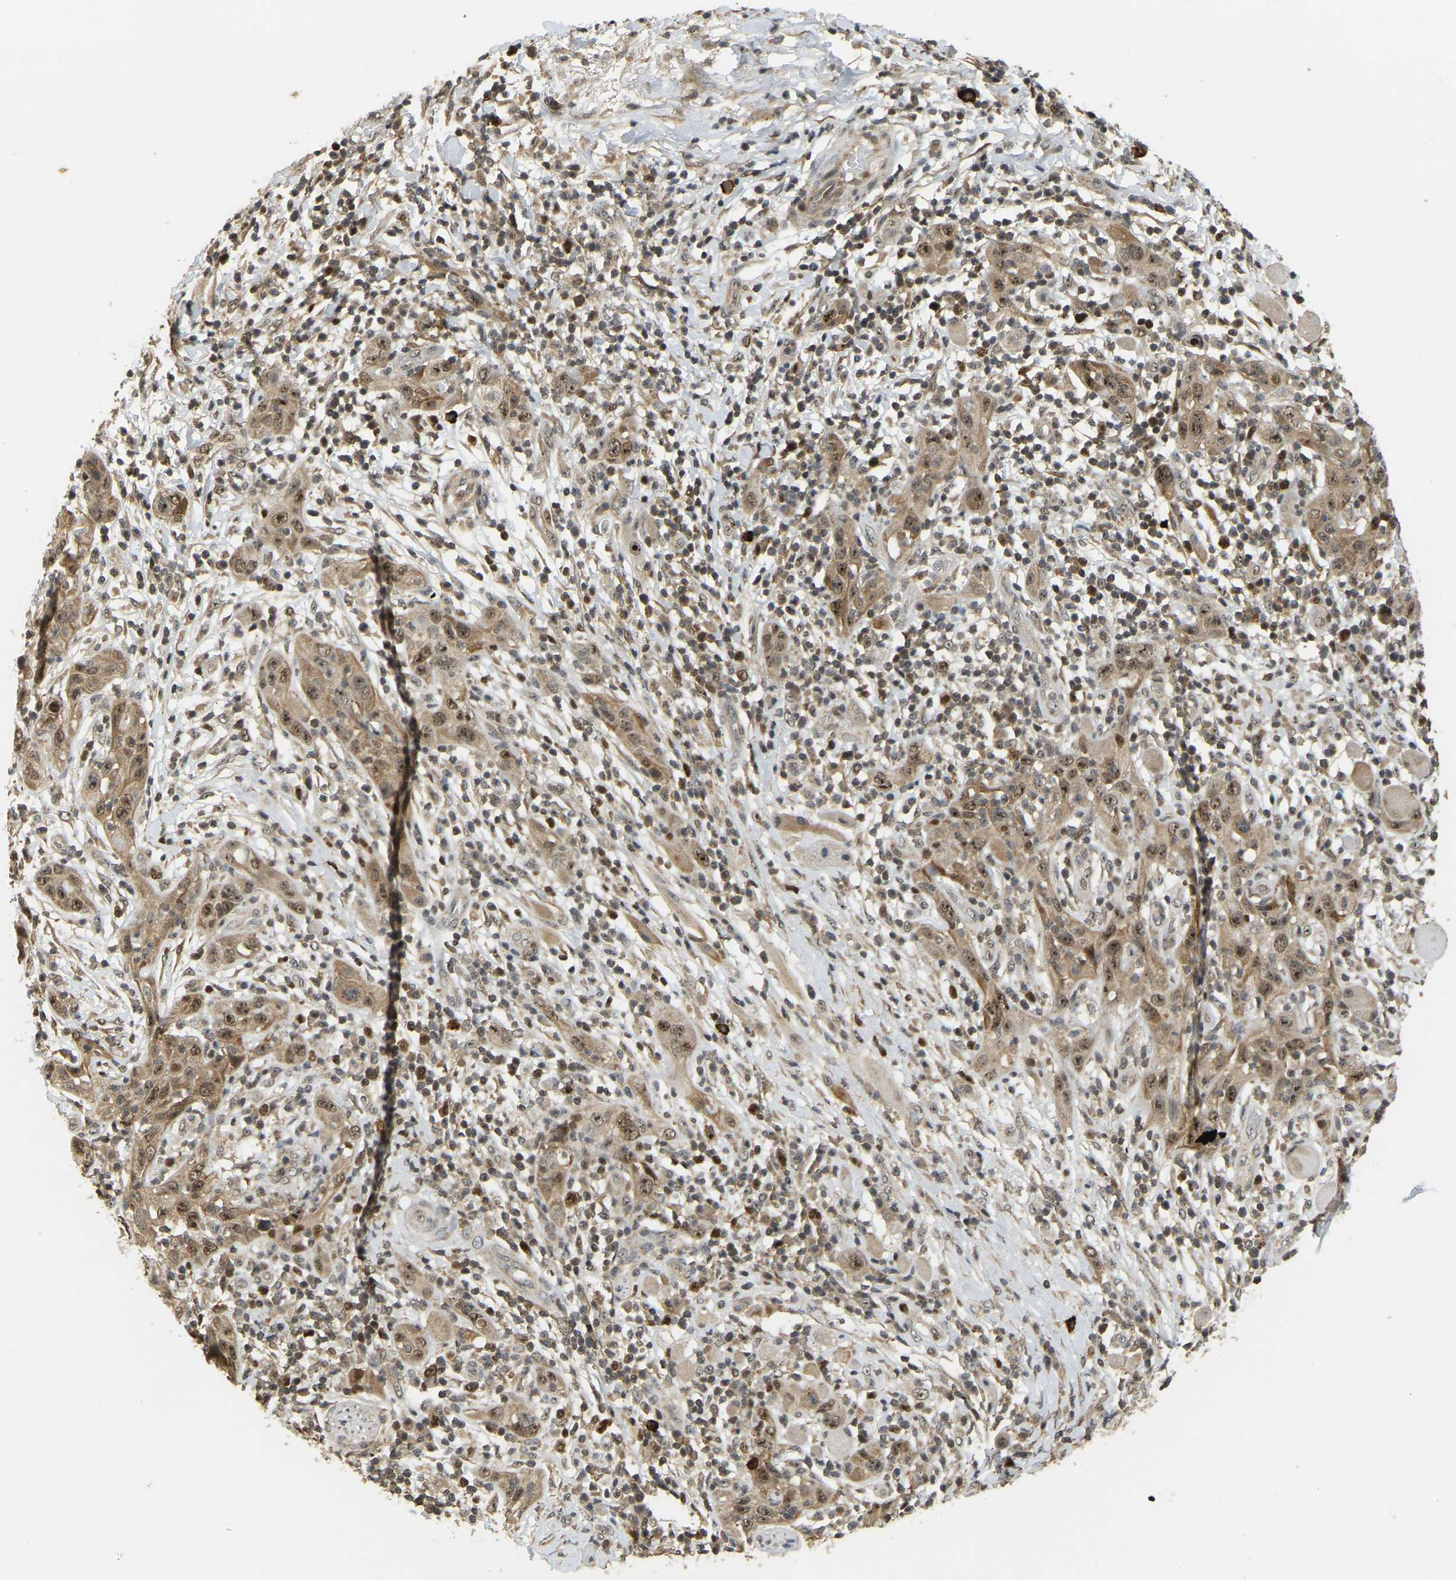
{"staining": {"intensity": "moderate", "quantity": ">75%", "location": "cytoplasmic/membranous,nuclear"}, "tissue": "skin cancer", "cell_type": "Tumor cells", "image_type": "cancer", "snomed": [{"axis": "morphology", "description": "Squamous cell carcinoma, NOS"}, {"axis": "topography", "description": "Skin"}], "caption": "High-magnification brightfield microscopy of skin squamous cell carcinoma stained with DAB (brown) and counterstained with hematoxylin (blue). tumor cells exhibit moderate cytoplasmic/membranous and nuclear positivity is identified in about>75% of cells.", "gene": "BRF2", "patient": {"sex": "female", "age": 88}}